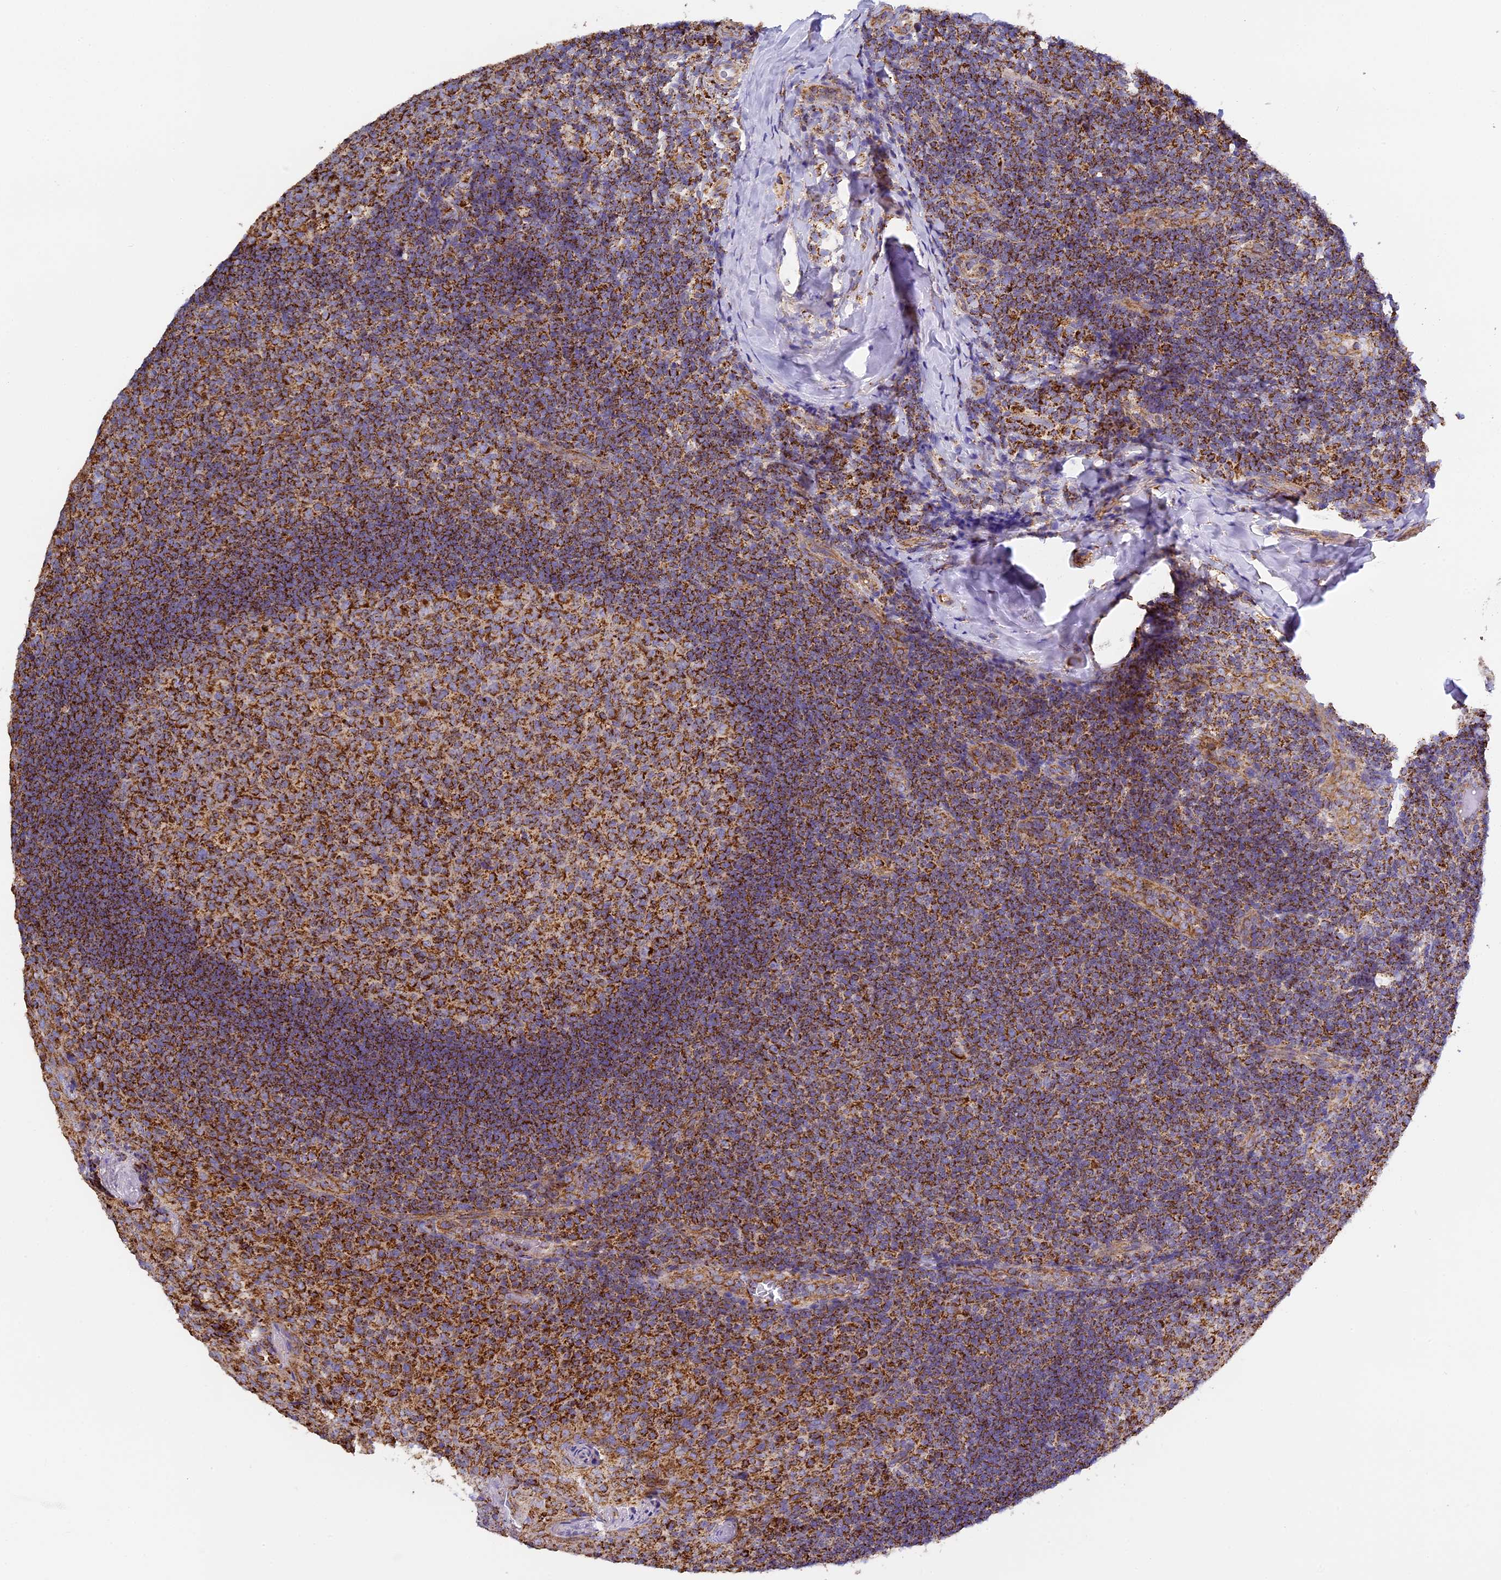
{"staining": {"intensity": "strong", "quantity": ">75%", "location": "cytoplasmic/membranous"}, "tissue": "tonsil", "cell_type": "Germinal center cells", "image_type": "normal", "snomed": [{"axis": "morphology", "description": "Normal tissue, NOS"}, {"axis": "topography", "description": "Tonsil"}], "caption": "DAB immunohistochemical staining of normal tonsil displays strong cytoplasmic/membranous protein positivity in about >75% of germinal center cells.", "gene": "STK17A", "patient": {"sex": "male", "age": 17}}